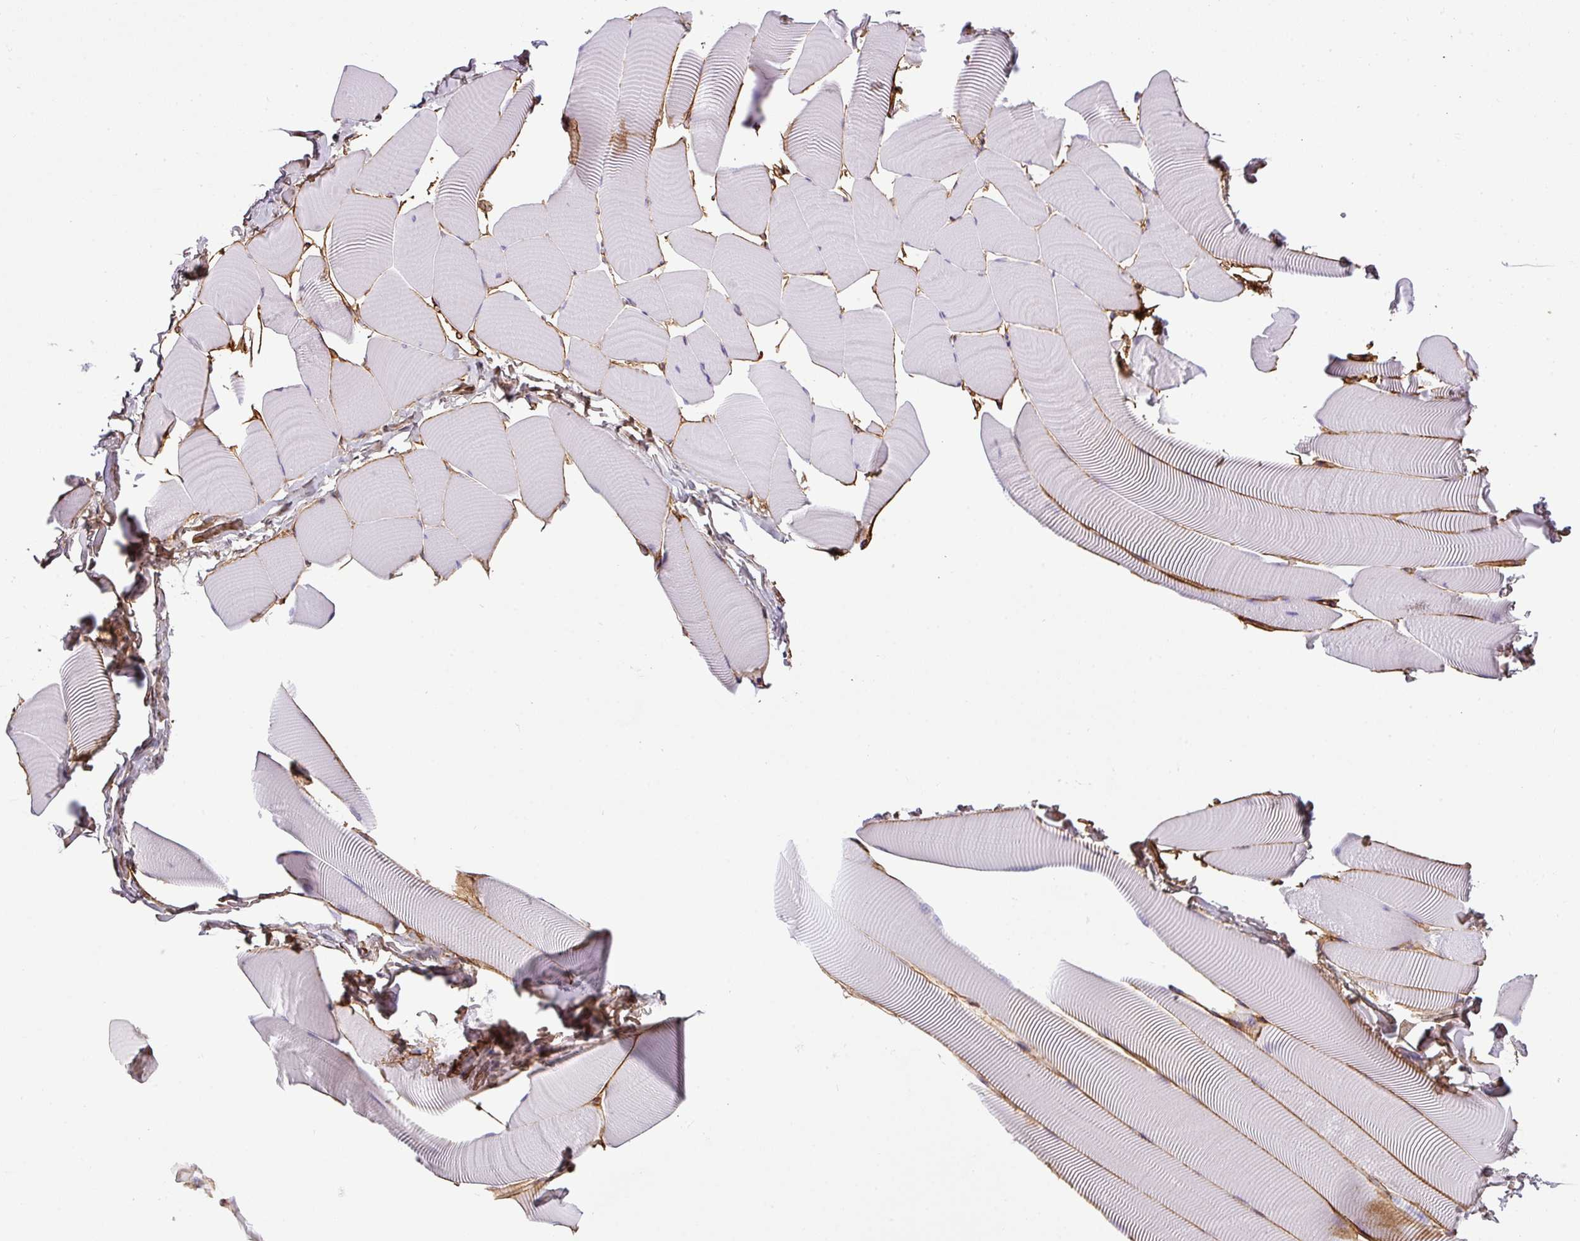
{"staining": {"intensity": "negative", "quantity": "none", "location": "none"}, "tissue": "skeletal muscle", "cell_type": "Myocytes", "image_type": "normal", "snomed": [{"axis": "morphology", "description": "Normal tissue, NOS"}, {"axis": "topography", "description": "Skeletal muscle"}], "caption": "Benign skeletal muscle was stained to show a protein in brown. There is no significant positivity in myocytes.", "gene": "PARD6G", "patient": {"sex": "male", "age": 25}}